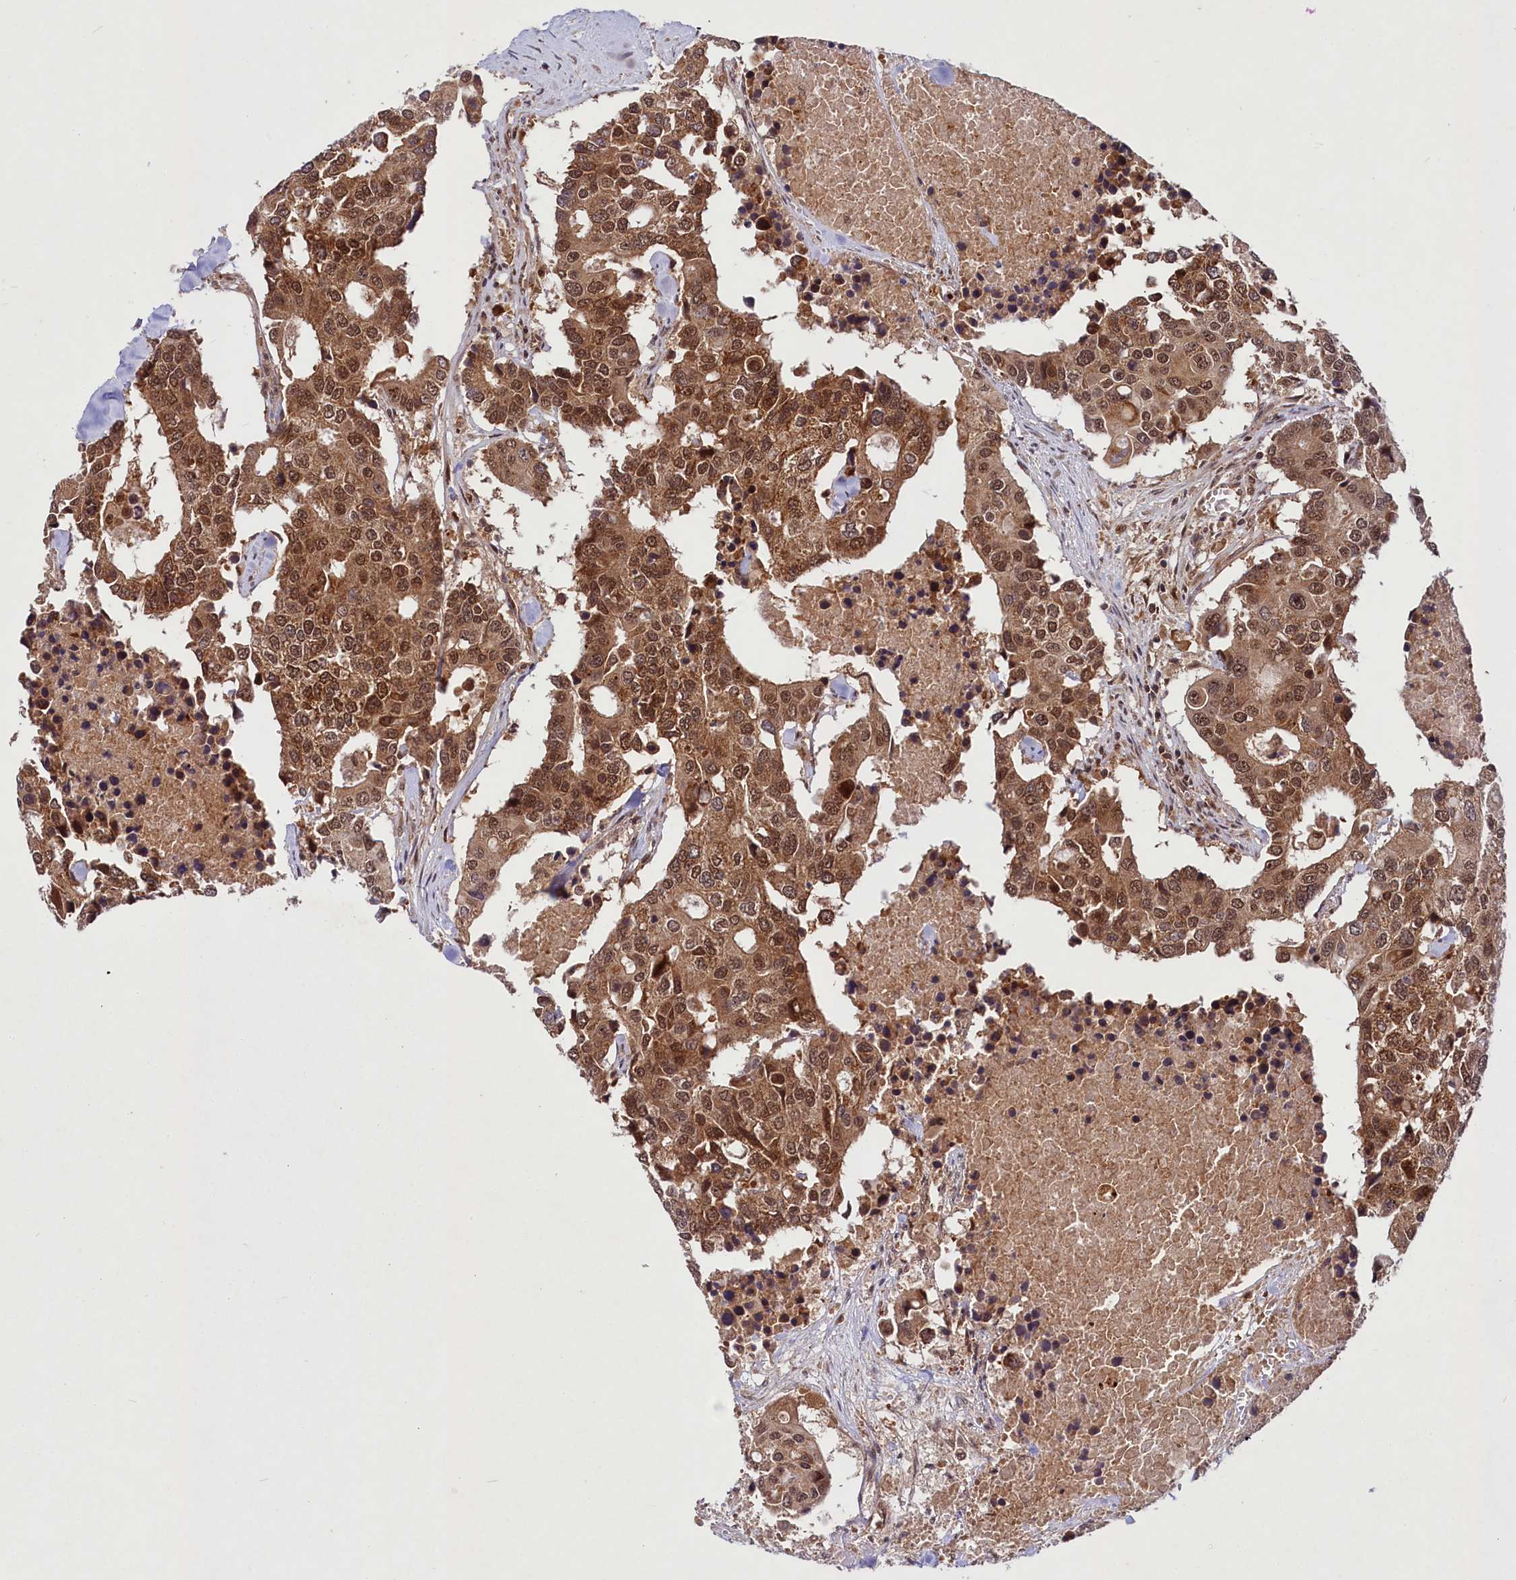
{"staining": {"intensity": "strong", "quantity": ">75%", "location": "cytoplasmic/membranous,nuclear"}, "tissue": "colorectal cancer", "cell_type": "Tumor cells", "image_type": "cancer", "snomed": [{"axis": "morphology", "description": "Adenocarcinoma, NOS"}, {"axis": "topography", "description": "Colon"}], "caption": "Immunohistochemistry (DAB (3,3'-diaminobenzidine)) staining of colorectal cancer (adenocarcinoma) demonstrates strong cytoplasmic/membranous and nuclear protein staining in approximately >75% of tumor cells.", "gene": "UBE3A", "patient": {"sex": "male", "age": 77}}